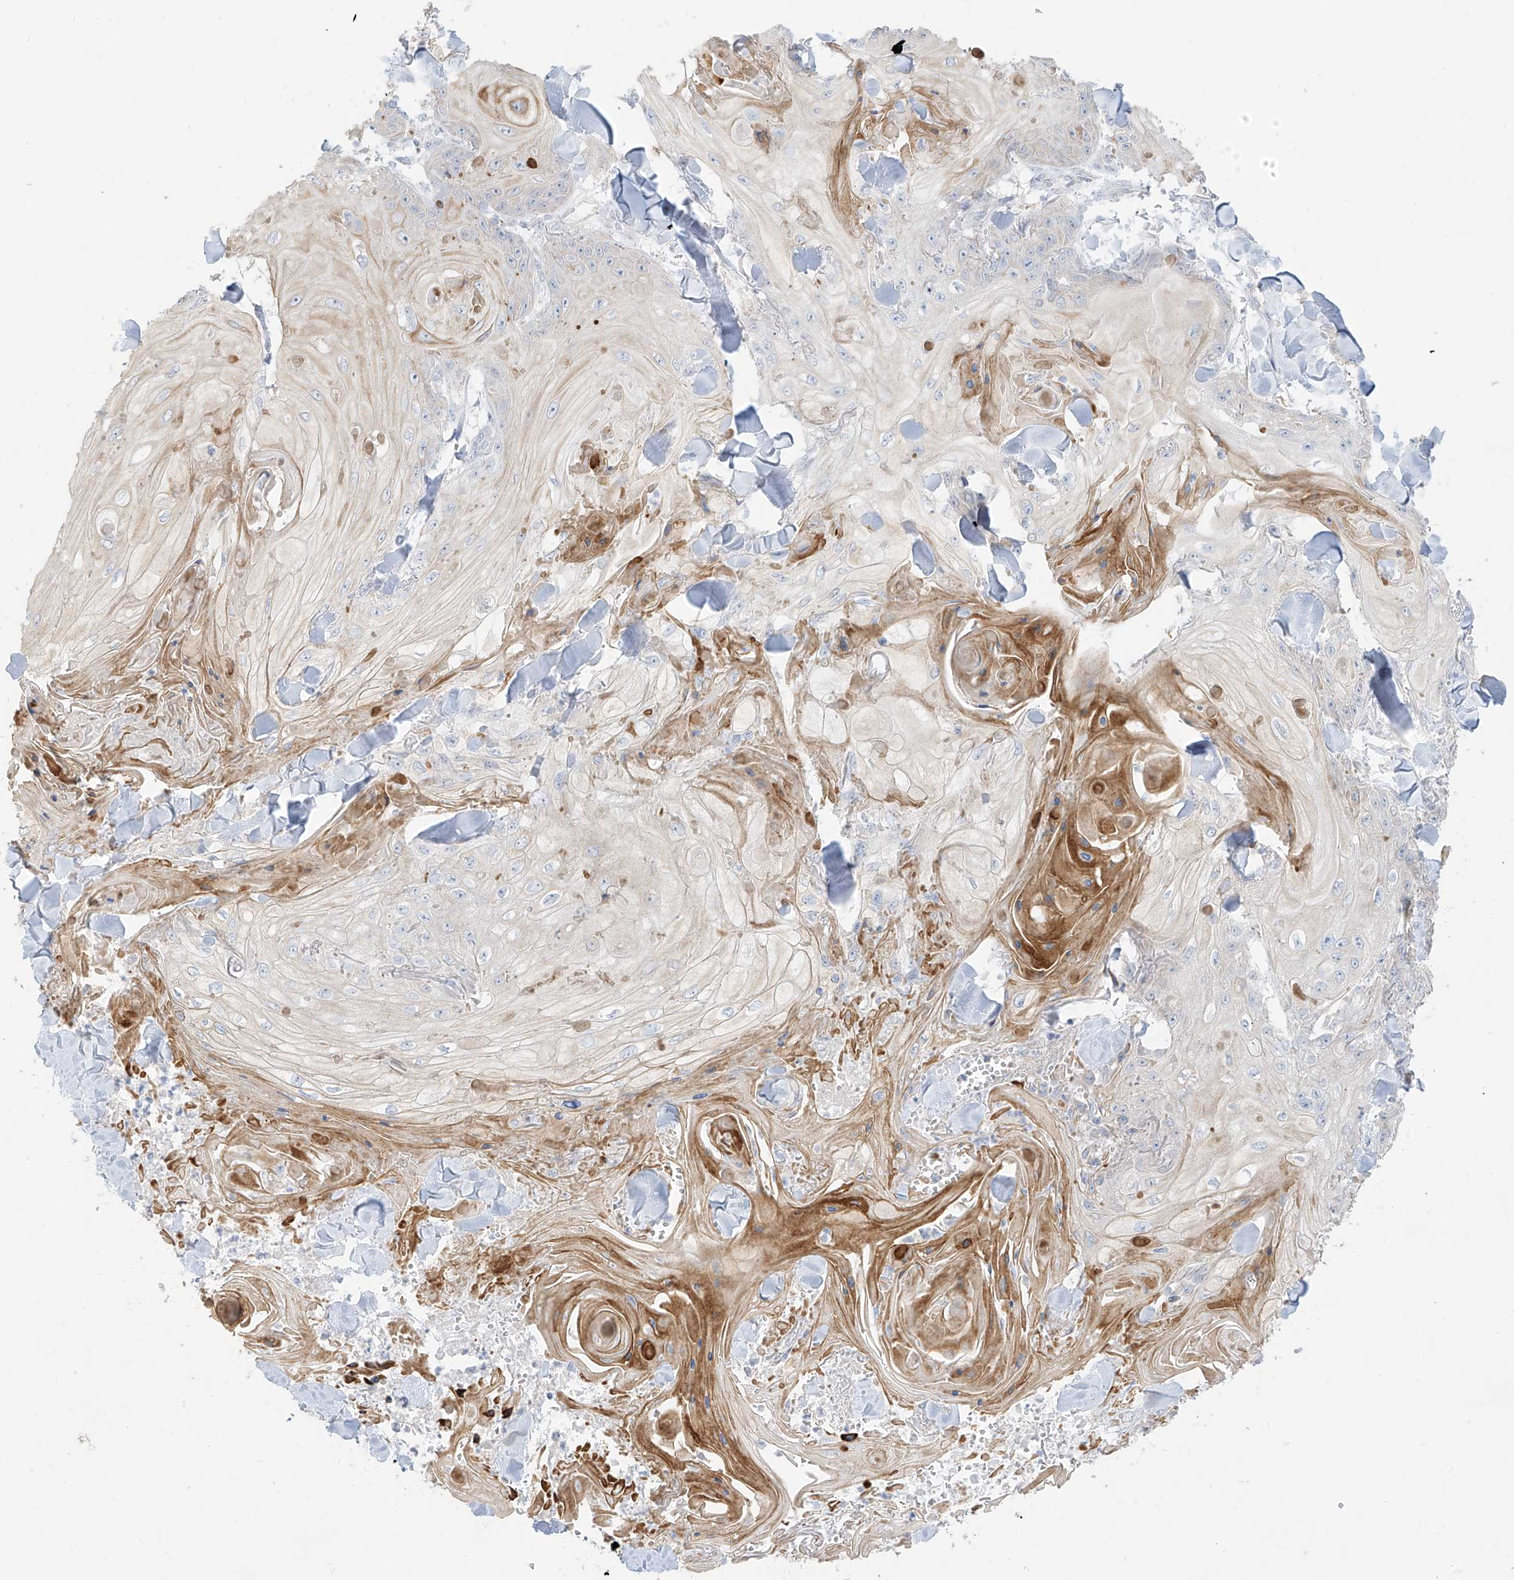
{"staining": {"intensity": "negative", "quantity": "none", "location": "none"}, "tissue": "skin cancer", "cell_type": "Tumor cells", "image_type": "cancer", "snomed": [{"axis": "morphology", "description": "Squamous cell carcinoma, NOS"}, {"axis": "topography", "description": "Skin"}], "caption": "This is a micrograph of immunohistochemistry staining of skin cancer, which shows no expression in tumor cells.", "gene": "ARHGEF40", "patient": {"sex": "male", "age": 74}}